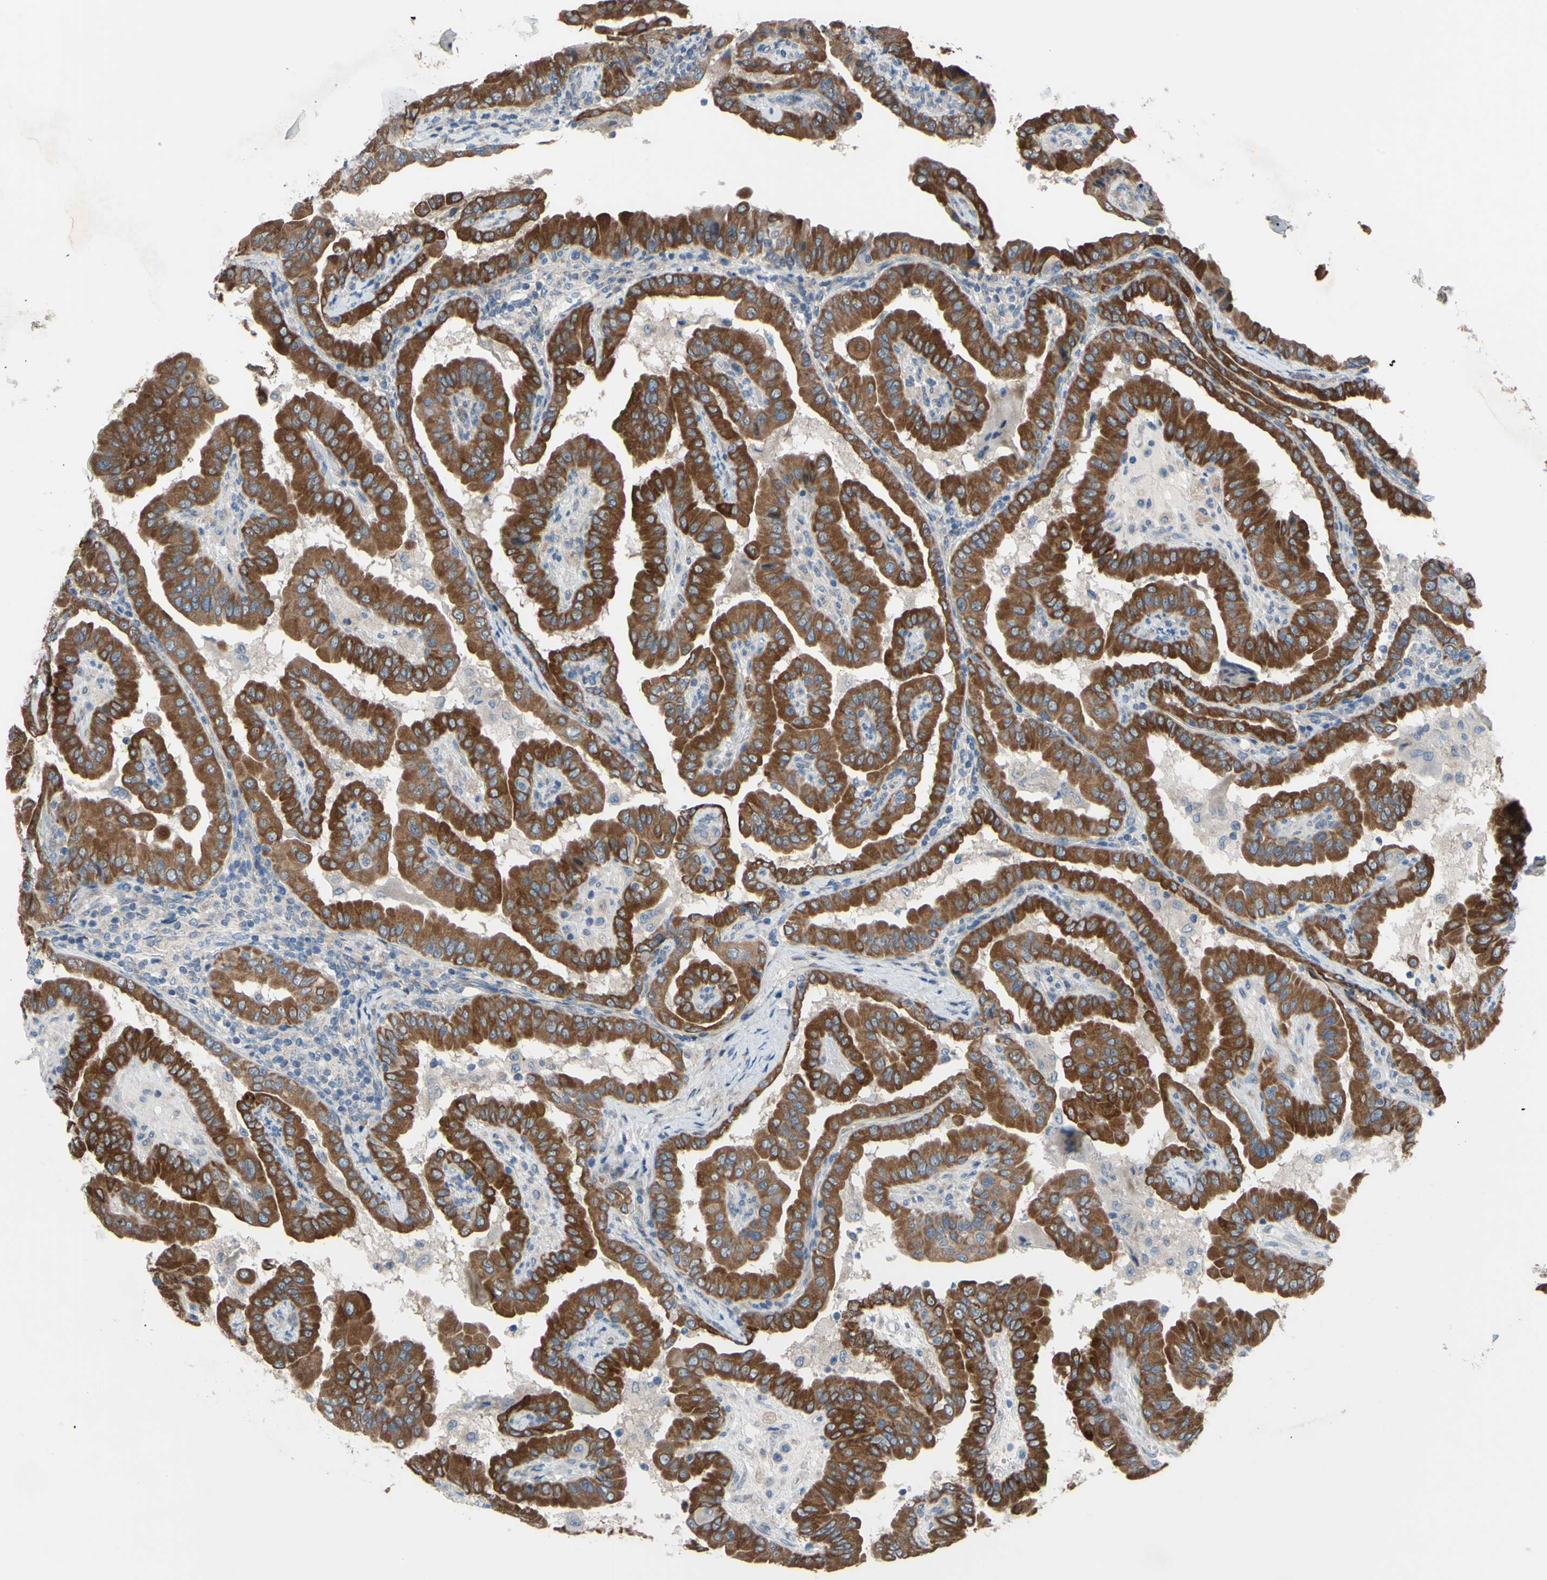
{"staining": {"intensity": "moderate", "quantity": ">75%", "location": "cytoplasmic/membranous"}, "tissue": "thyroid cancer", "cell_type": "Tumor cells", "image_type": "cancer", "snomed": [{"axis": "morphology", "description": "Papillary adenocarcinoma, NOS"}, {"axis": "topography", "description": "Thyroid gland"}], "caption": "Protein analysis of thyroid cancer tissue shows moderate cytoplasmic/membranous staining in approximately >75% of tumor cells.", "gene": "GRAMD2B", "patient": {"sex": "male", "age": 33}}